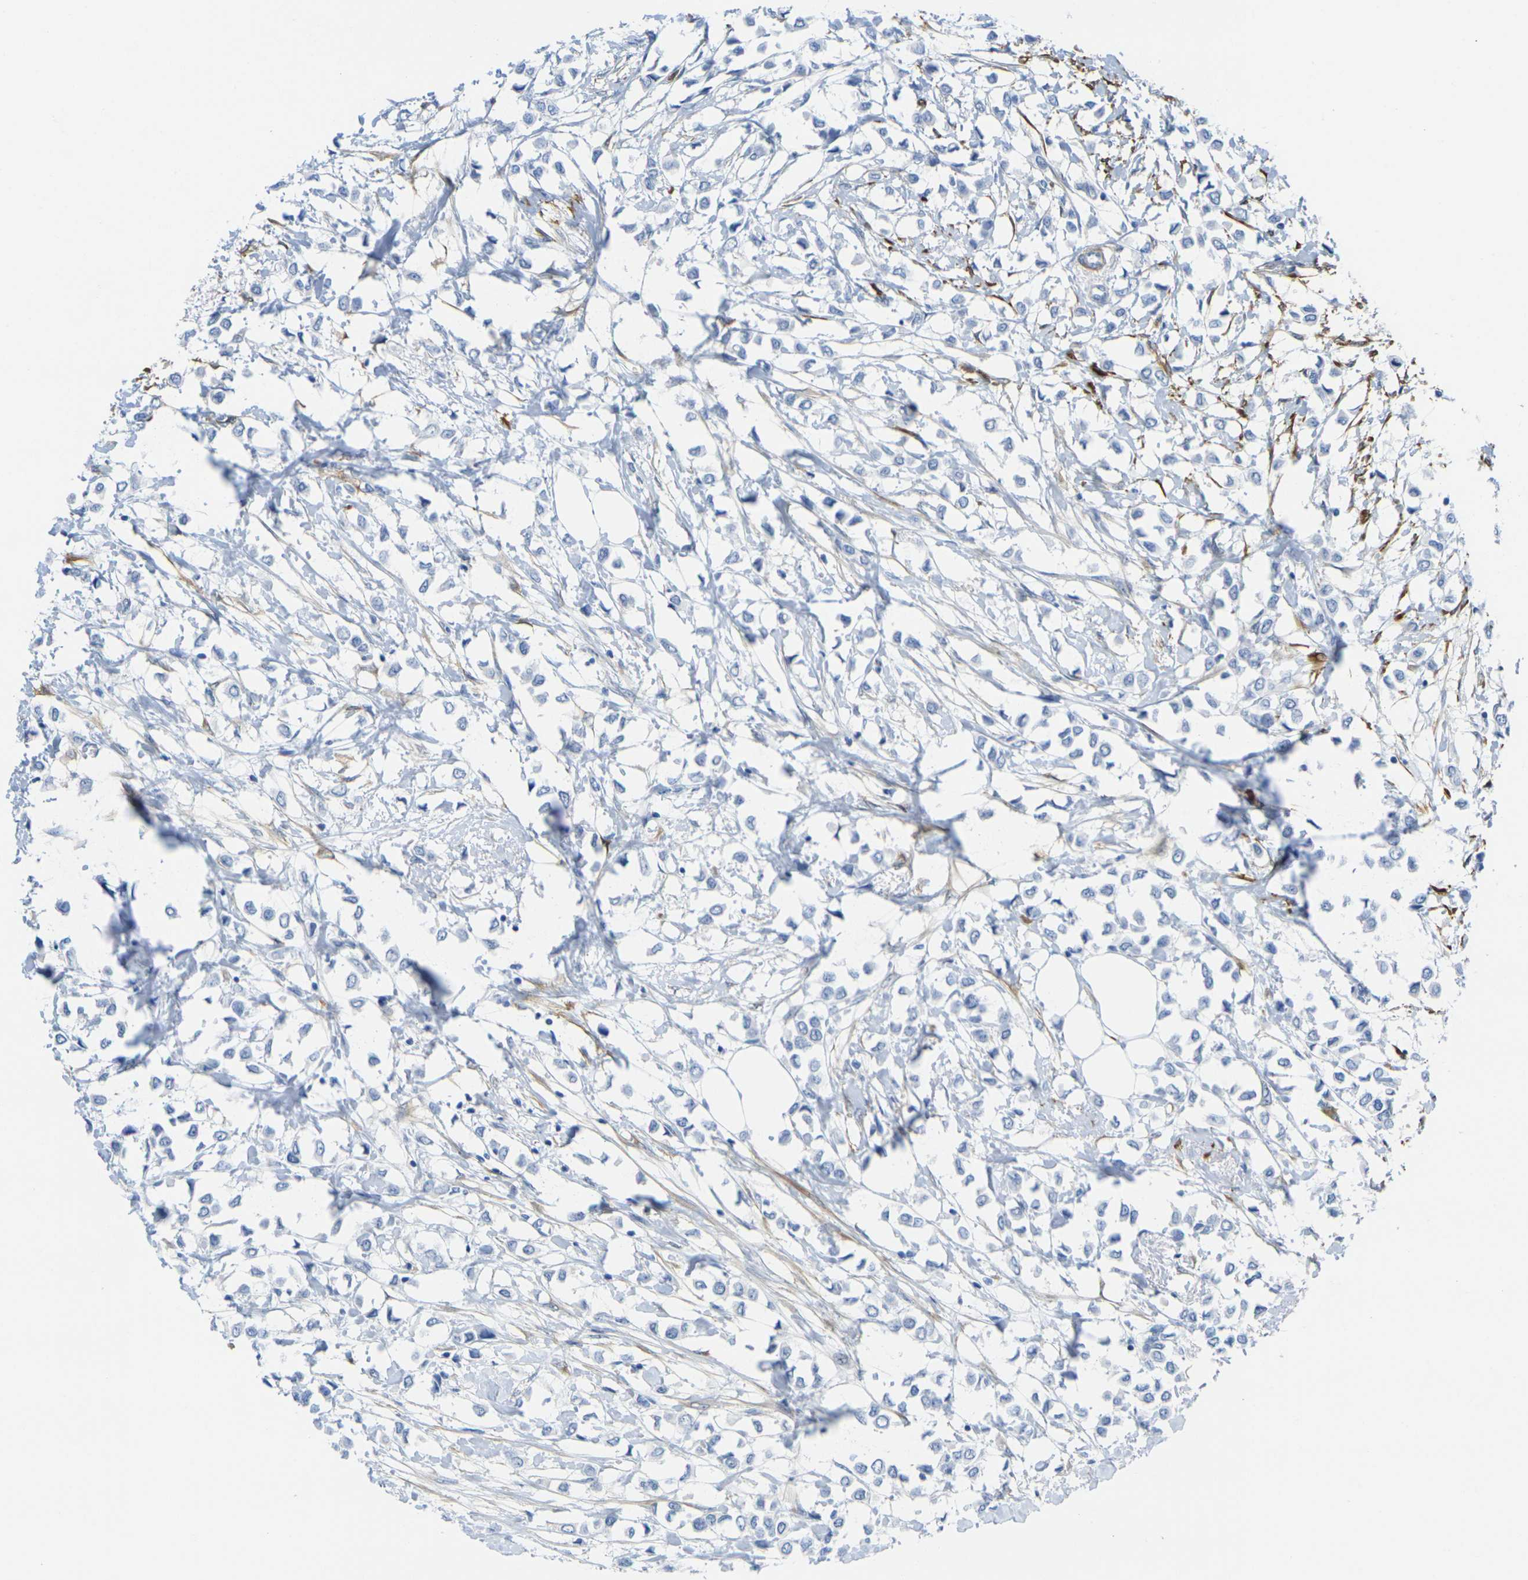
{"staining": {"intensity": "negative", "quantity": "none", "location": "none"}, "tissue": "breast cancer", "cell_type": "Tumor cells", "image_type": "cancer", "snomed": [{"axis": "morphology", "description": "Lobular carcinoma"}, {"axis": "topography", "description": "Breast"}], "caption": "DAB immunohistochemical staining of human breast lobular carcinoma demonstrates no significant expression in tumor cells. (DAB (3,3'-diaminobenzidine) immunohistochemistry (IHC) visualized using brightfield microscopy, high magnification).", "gene": "CNN1", "patient": {"sex": "female", "age": 51}}